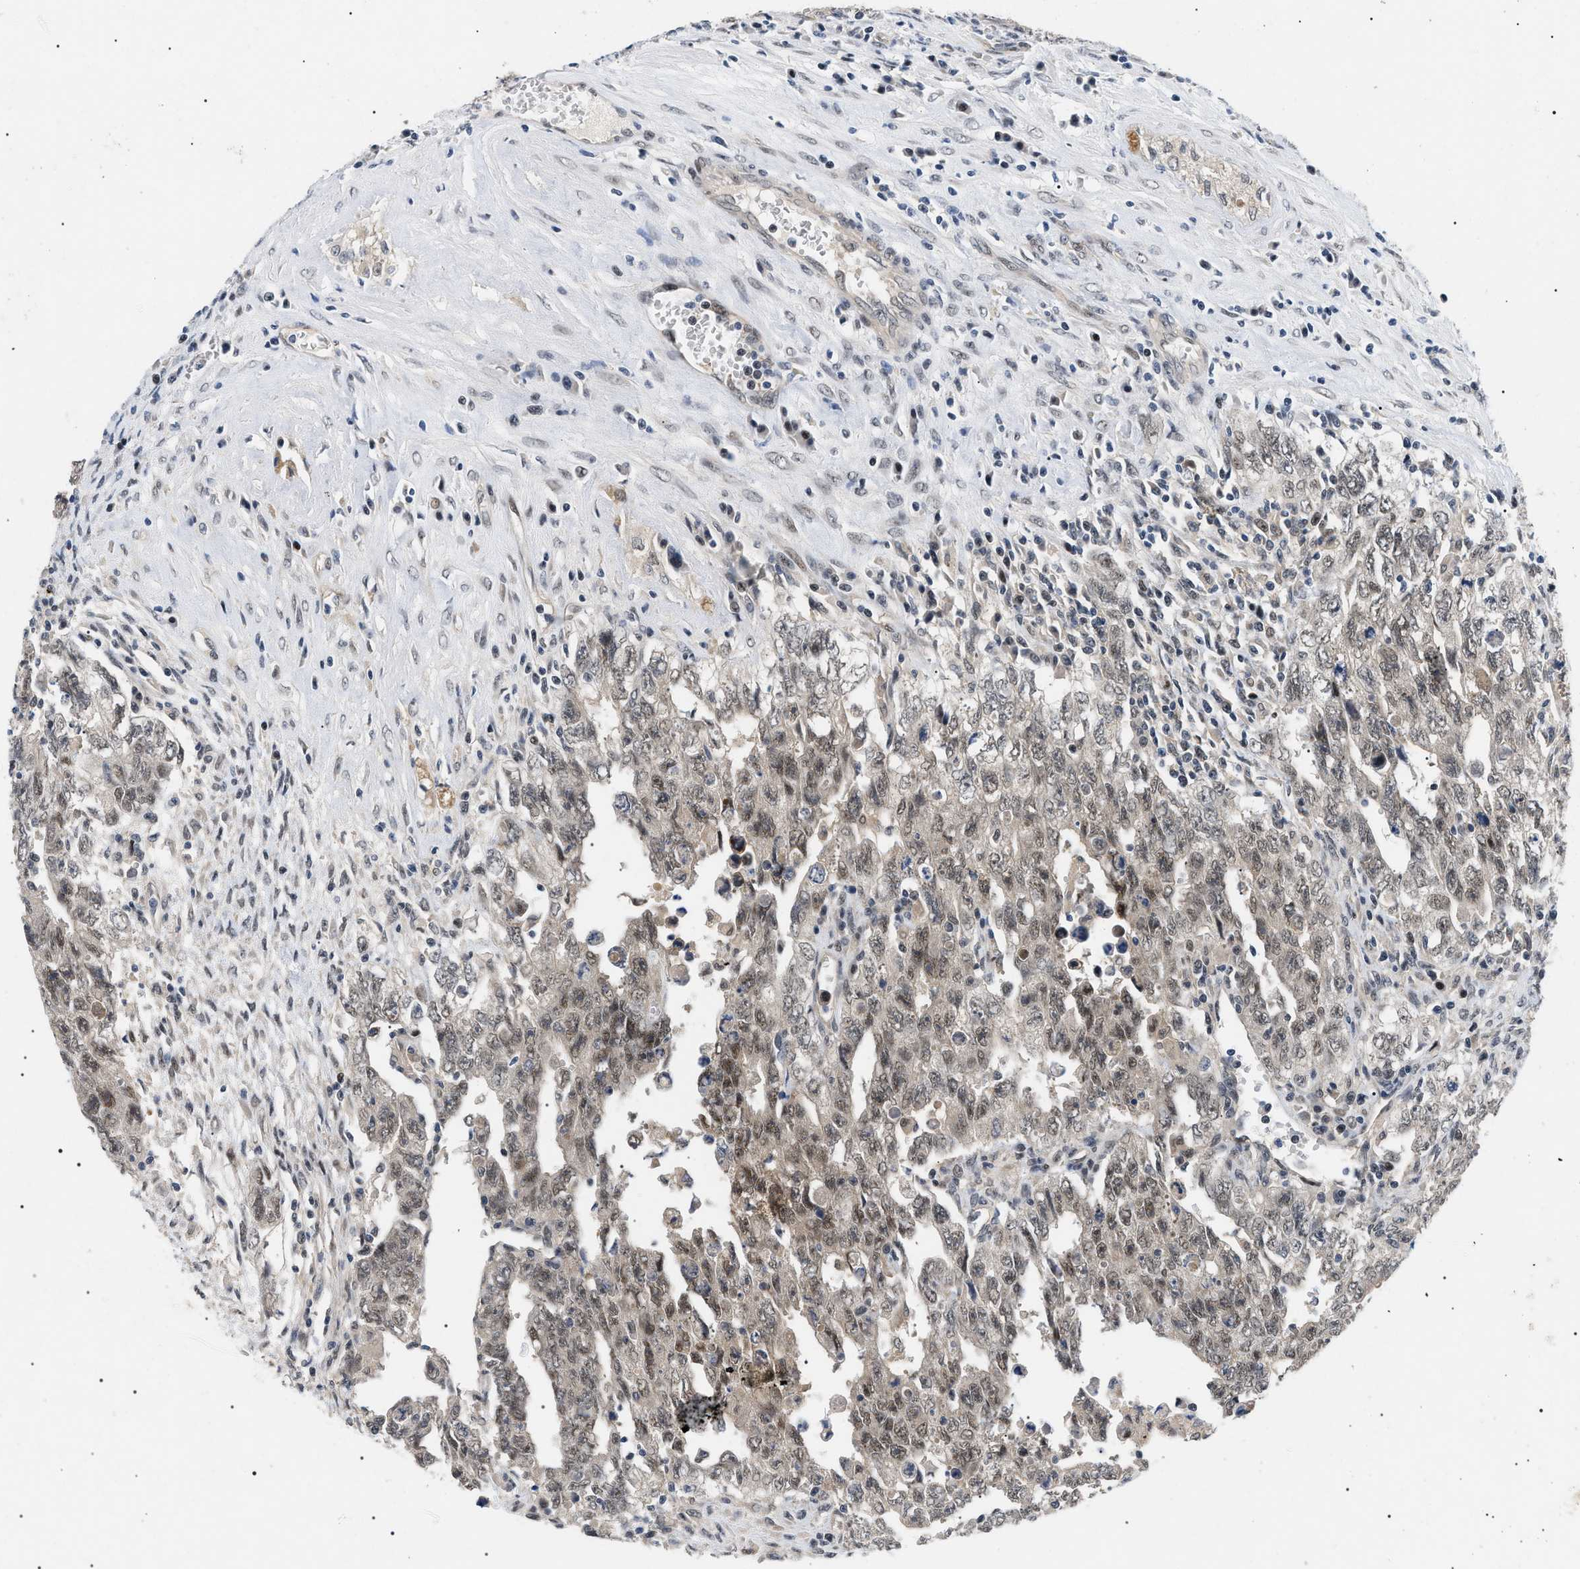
{"staining": {"intensity": "moderate", "quantity": ">75%", "location": "cytoplasmic/membranous,nuclear"}, "tissue": "testis cancer", "cell_type": "Tumor cells", "image_type": "cancer", "snomed": [{"axis": "morphology", "description": "Carcinoma, Embryonal, NOS"}, {"axis": "topography", "description": "Testis"}], "caption": "There is medium levels of moderate cytoplasmic/membranous and nuclear positivity in tumor cells of testis cancer, as demonstrated by immunohistochemical staining (brown color).", "gene": "GARRE1", "patient": {"sex": "male", "age": 28}}